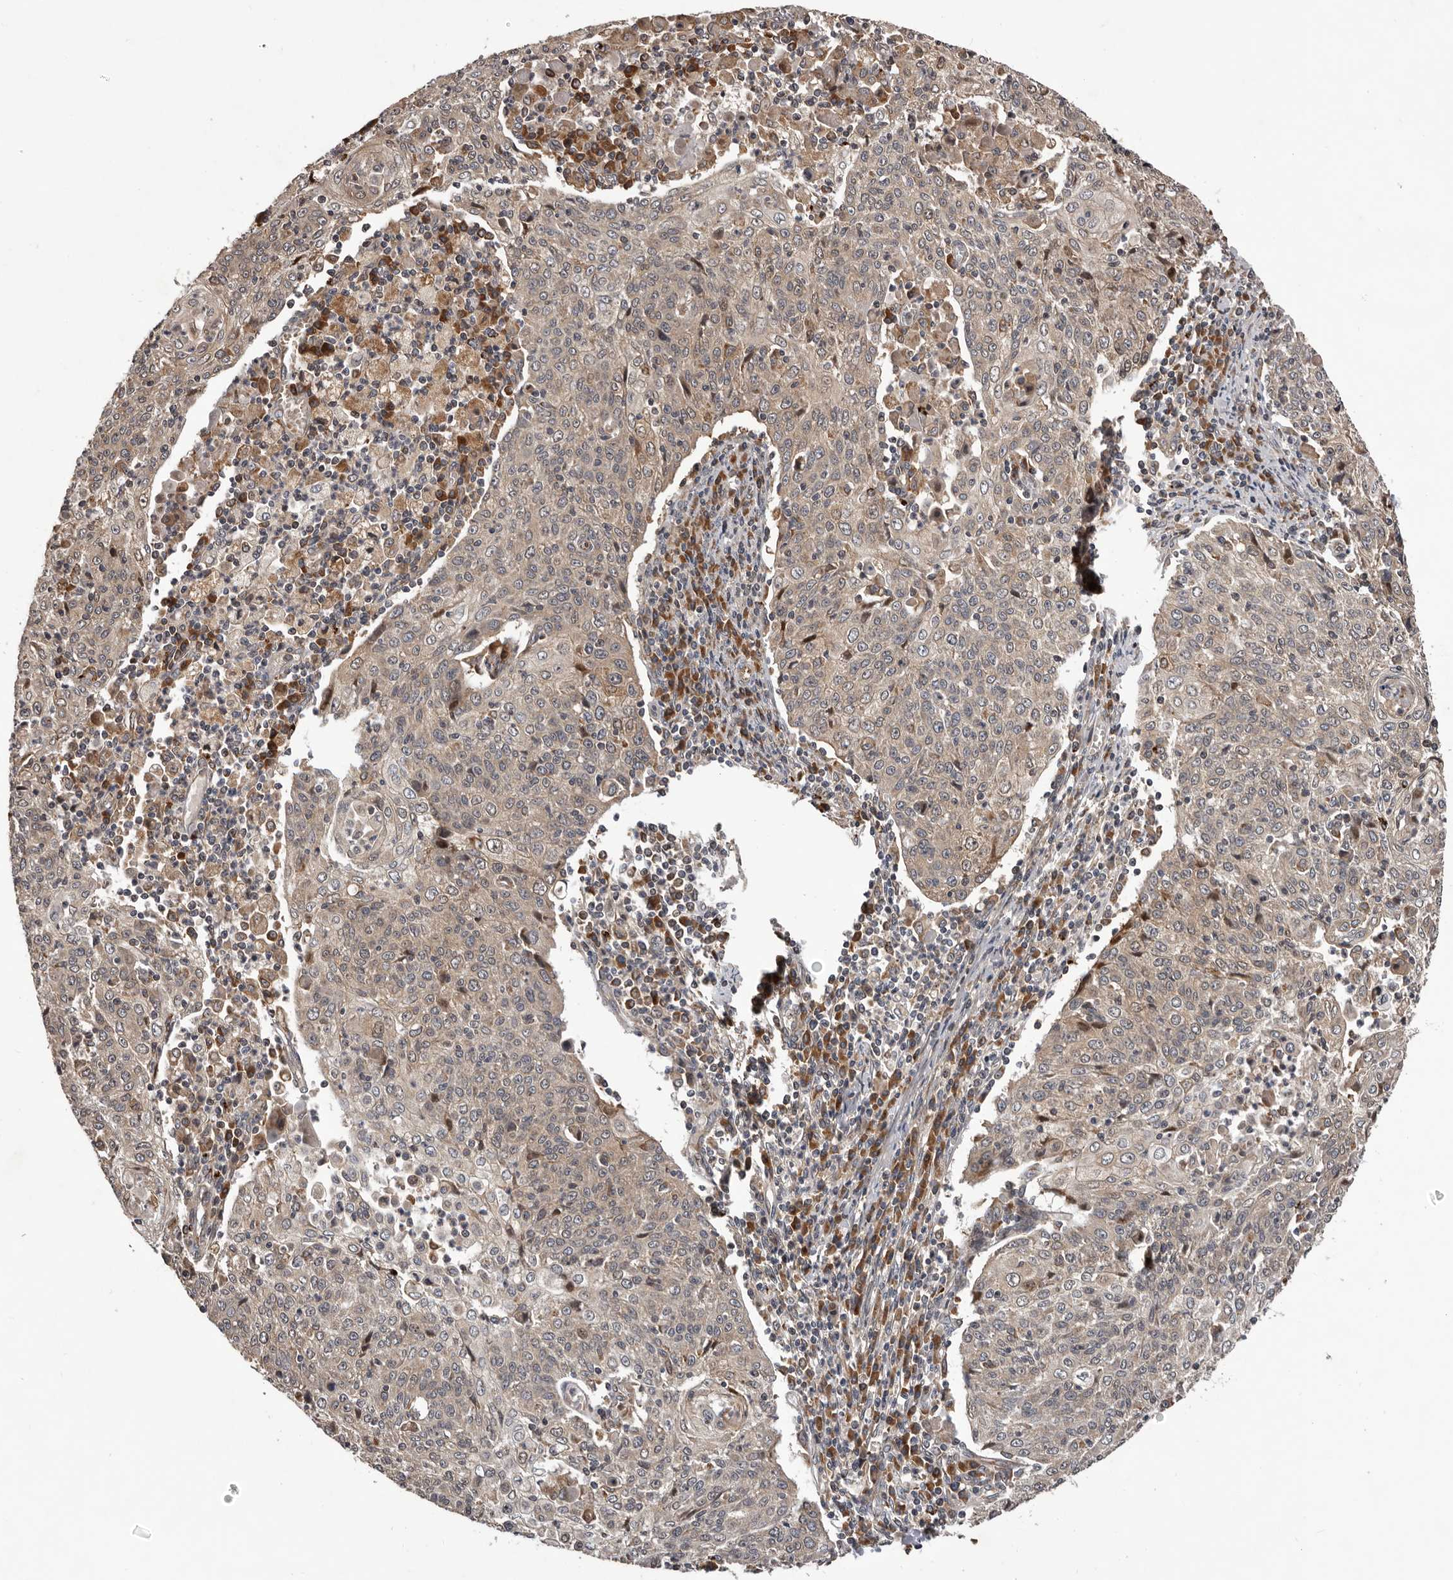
{"staining": {"intensity": "weak", "quantity": ">75%", "location": "cytoplasmic/membranous"}, "tissue": "cervical cancer", "cell_type": "Tumor cells", "image_type": "cancer", "snomed": [{"axis": "morphology", "description": "Squamous cell carcinoma, NOS"}, {"axis": "topography", "description": "Cervix"}], "caption": "A brown stain labels weak cytoplasmic/membranous positivity of a protein in human cervical squamous cell carcinoma tumor cells. Using DAB (brown) and hematoxylin (blue) stains, captured at high magnification using brightfield microscopy.", "gene": "GADD45B", "patient": {"sex": "female", "age": 48}}